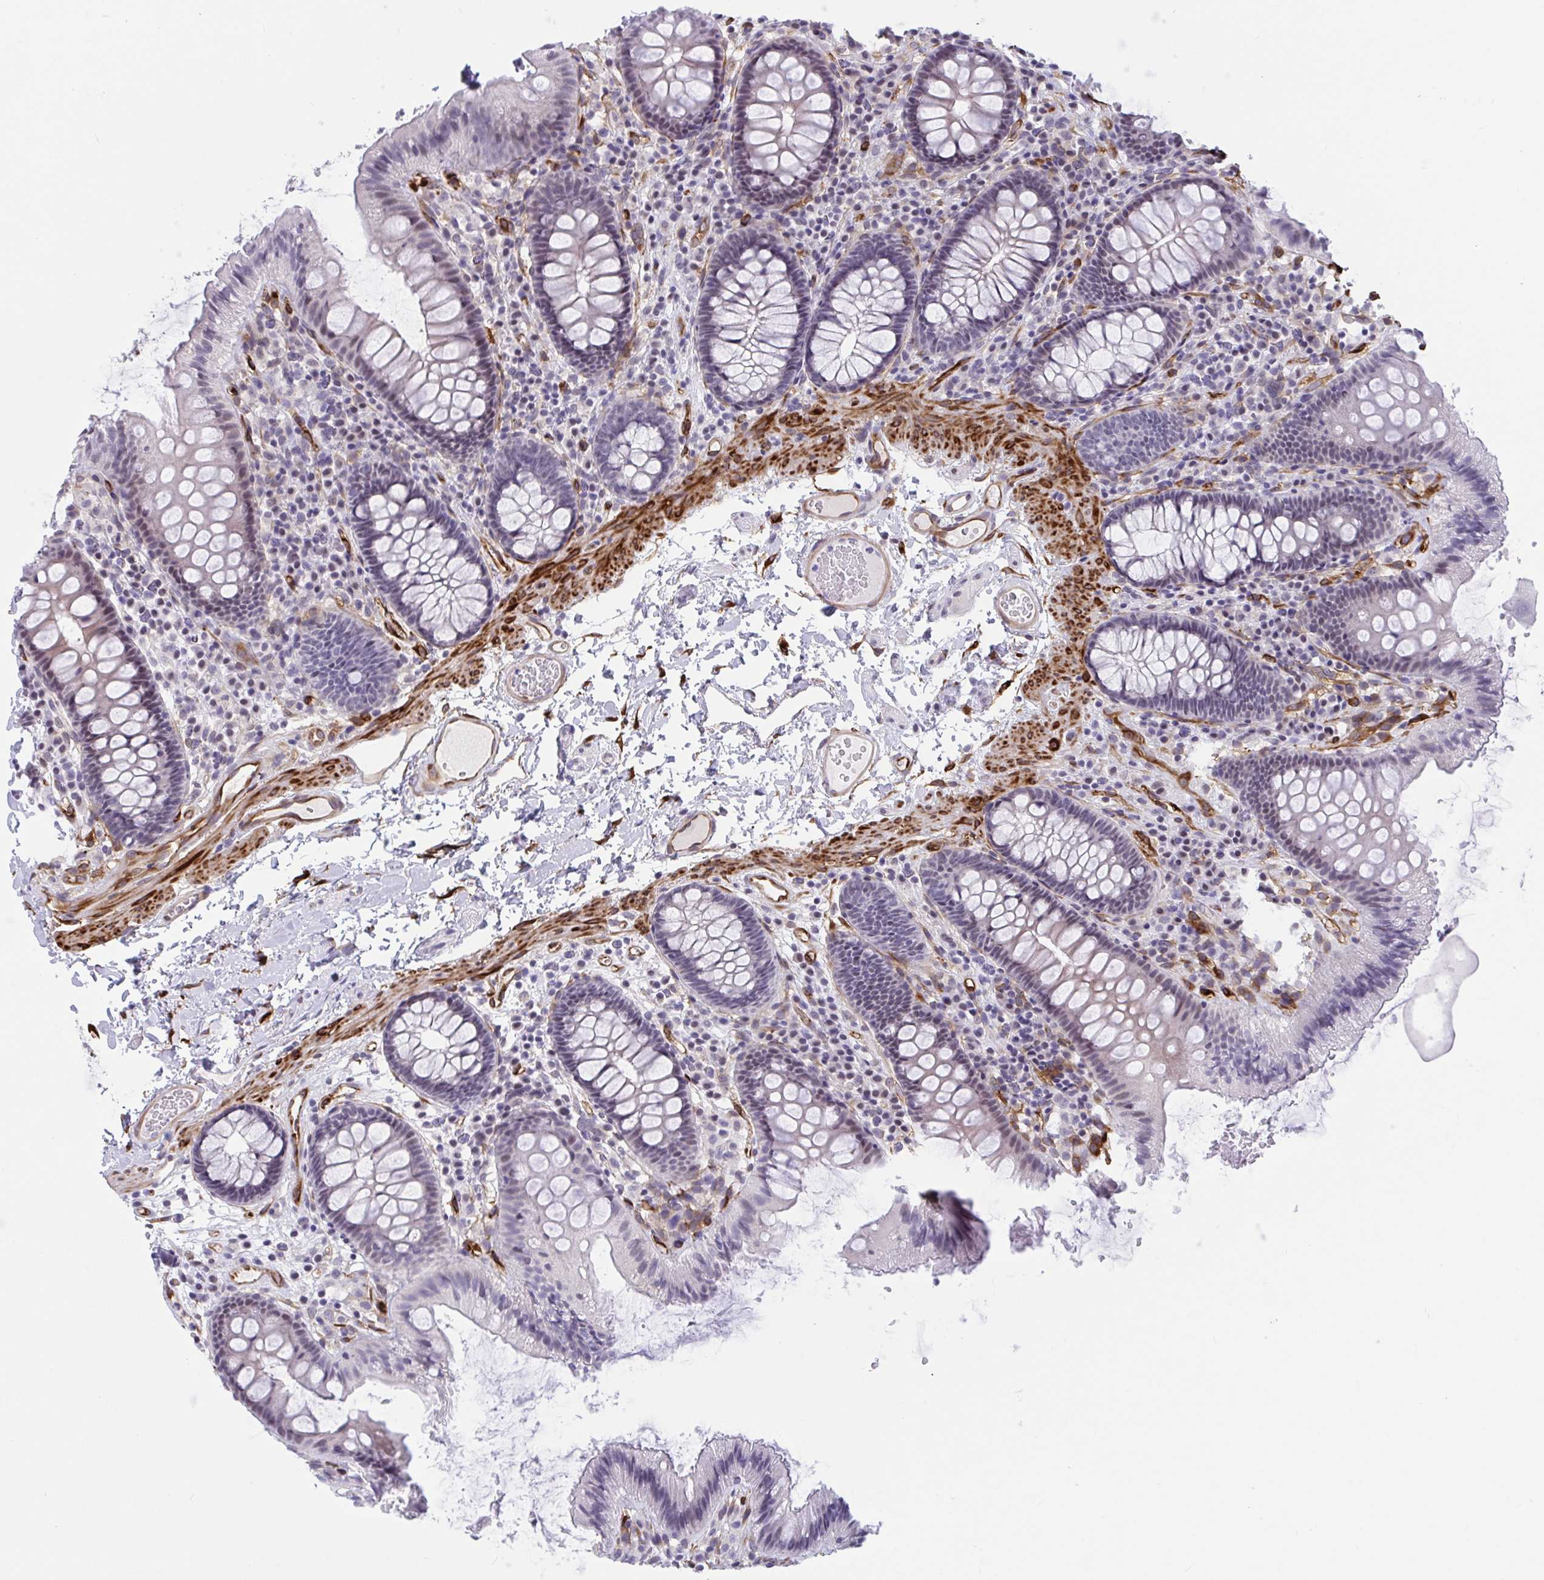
{"staining": {"intensity": "moderate", "quantity": "25%-75%", "location": "cytoplasmic/membranous"}, "tissue": "colon", "cell_type": "Endothelial cells", "image_type": "normal", "snomed": [{"axis": "morphology", "description": "Normal tissue, NOS"}, {"axis": "topography", "description": "Colon"}], "caption": "Immunohistochemical staining of unremarkable human colon reveals moderate cytoplasmic/membranous protein staining in approximately 25%-75% of endothelial cells.", "gene": "EML1", "patient": {"sex": "male", "age": 84}}